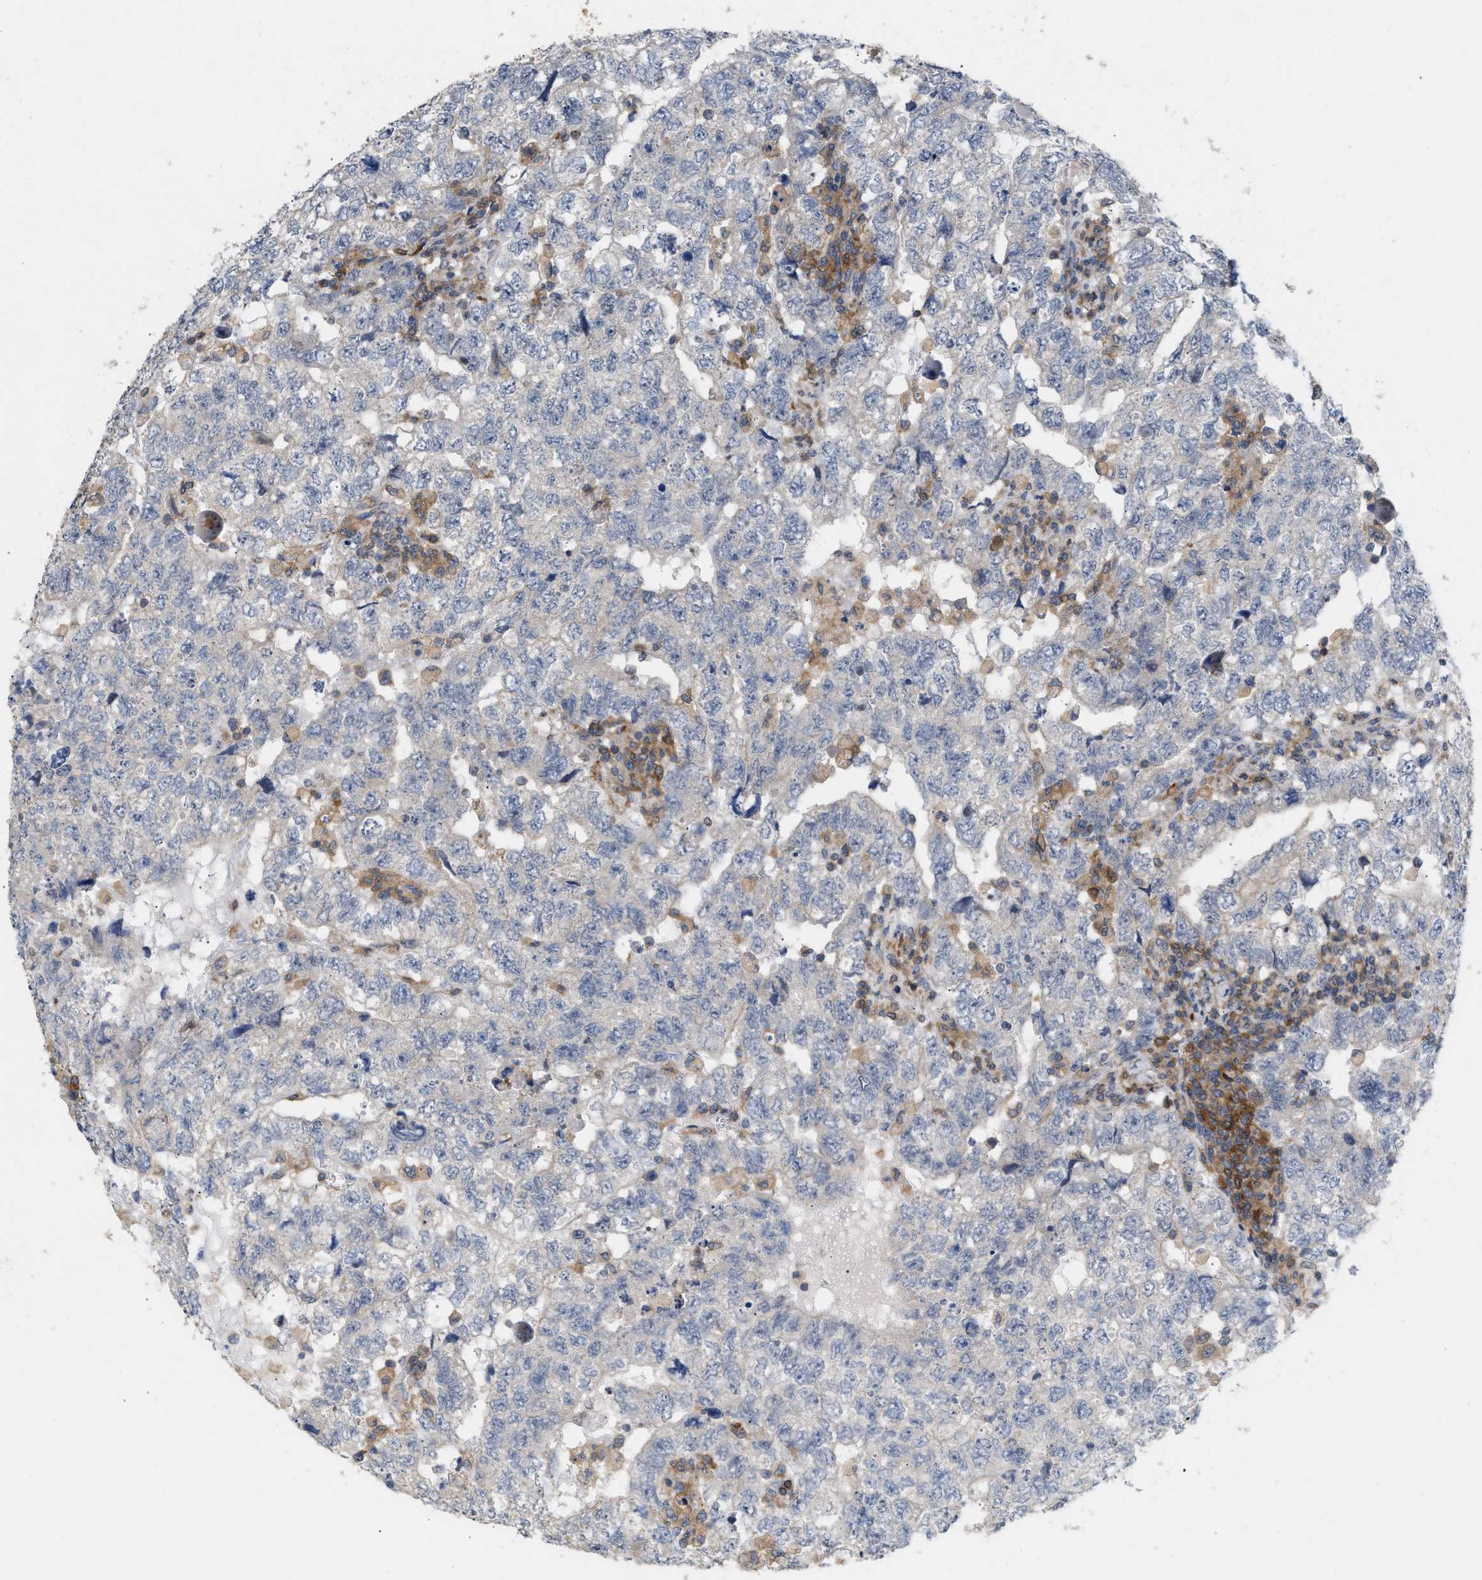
{"staining": {"intensity": "negative", "quantity": "none", "location": "none"}, "tissue": "testis cancer", "cell_type": "Tumor cells", "image_type": "cancer", "snomed": [{"axis": "morphology", "description": "Carcinoma, Embryonal, NOS"}, {"axis": "topography", "description": "Testis"}], "caption": "This is an immunohistochemistry micrograph of testis cancer. There is no positivity in tumor cells.", "gene": "DBNL", "patient": {"sex": "male", "age": 36}}